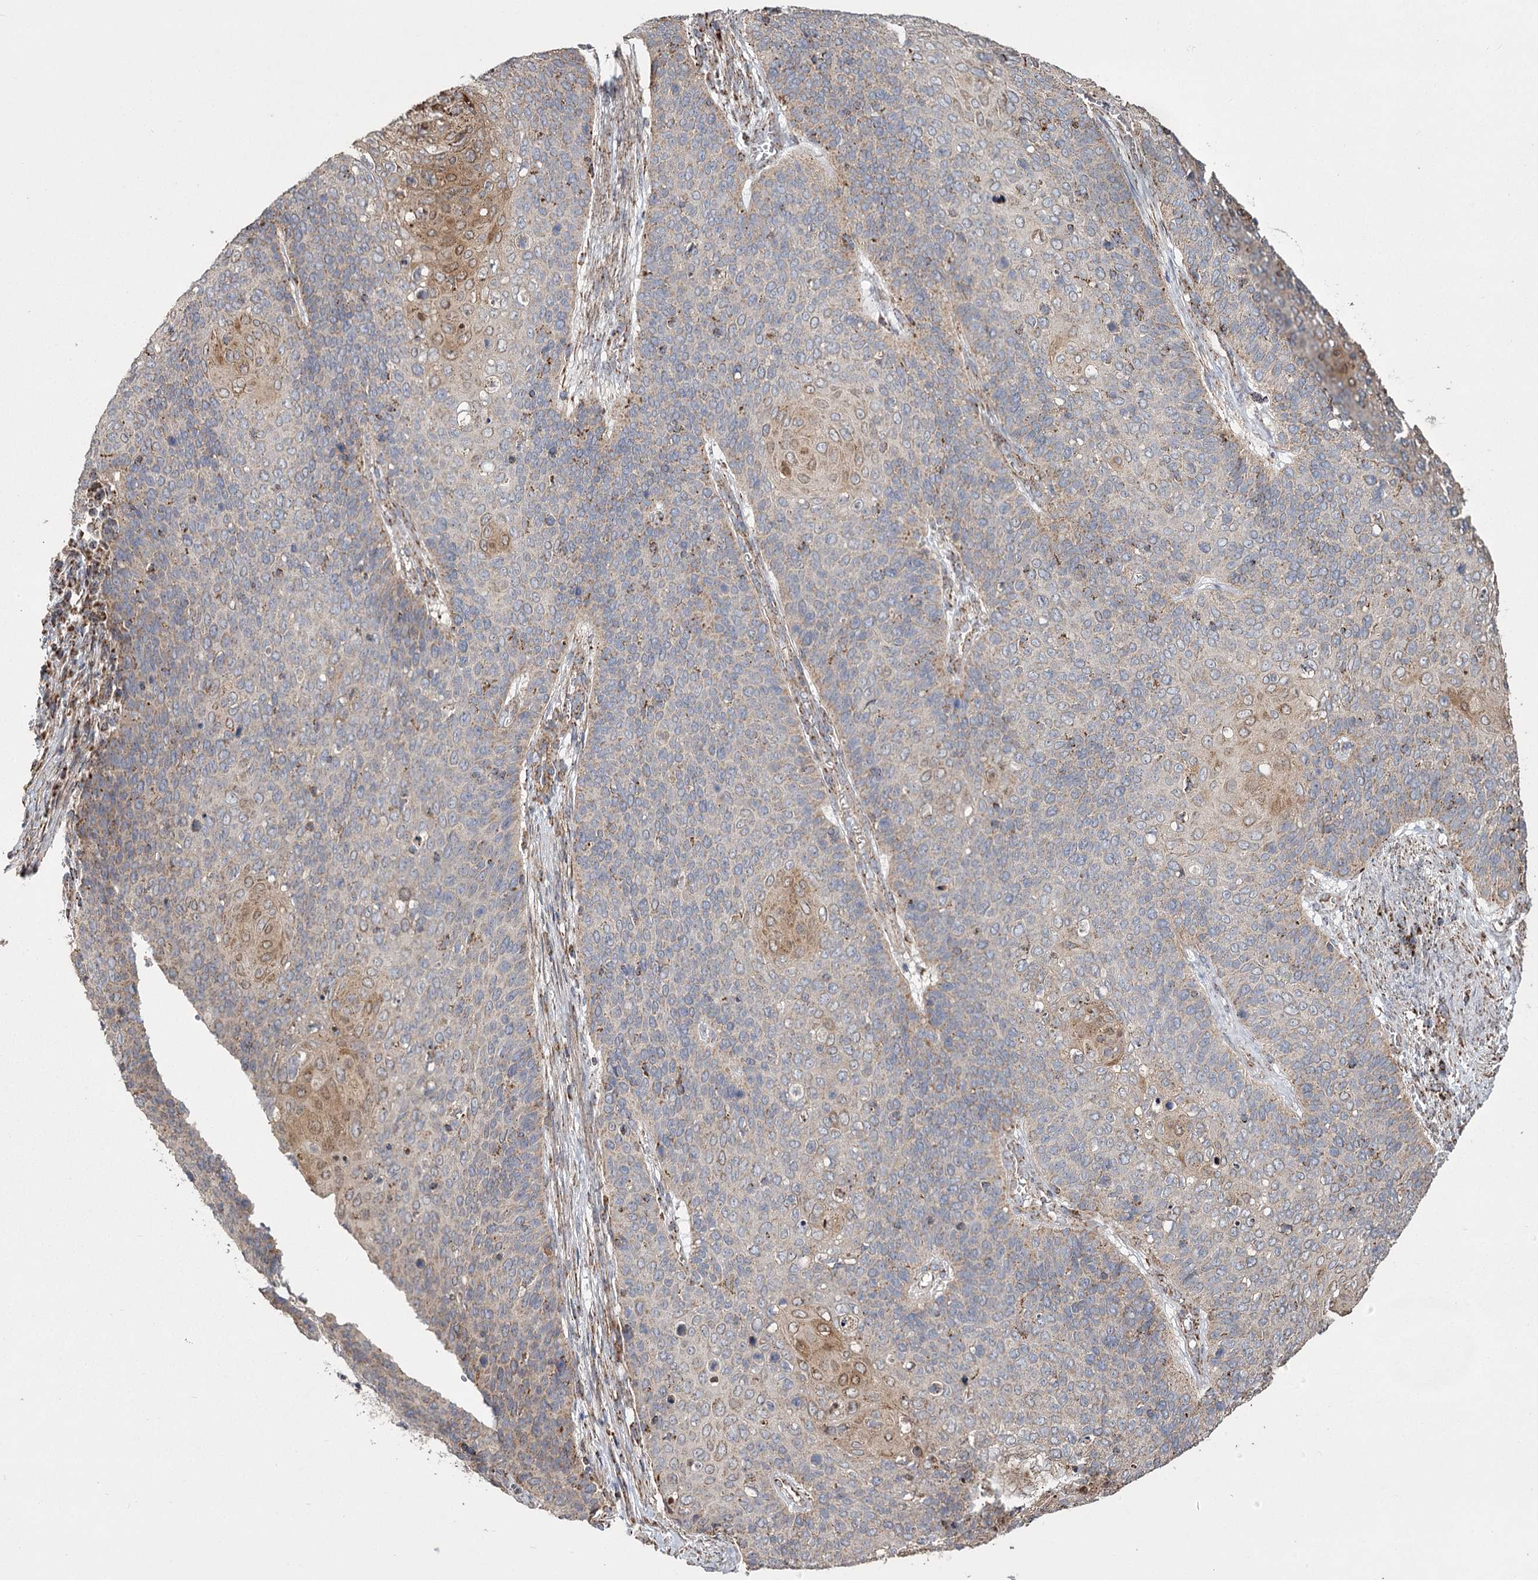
{"staining": {"intensity": "moderate", "quantity": "<25%", "location": "cytoplasmic/membranous"}, "tissue": "cervical cancer", "cell_type": "Tumor cells", "image_type": "cancer", "snomed": [{"axis": "morphology", "description": "Squamous cell carcinoma, NOS"}, {"axis": "topography", "description": "Cervix"}], "caption": "Protein staining of cervical cancer (squamous cell carcinoma) tissue displays moderate cytoplasmic/membranous positivity in approximately <25% of tumor cells.", "gene": "RANBP3L", "patient": {"sex": "female", "age": 39}}